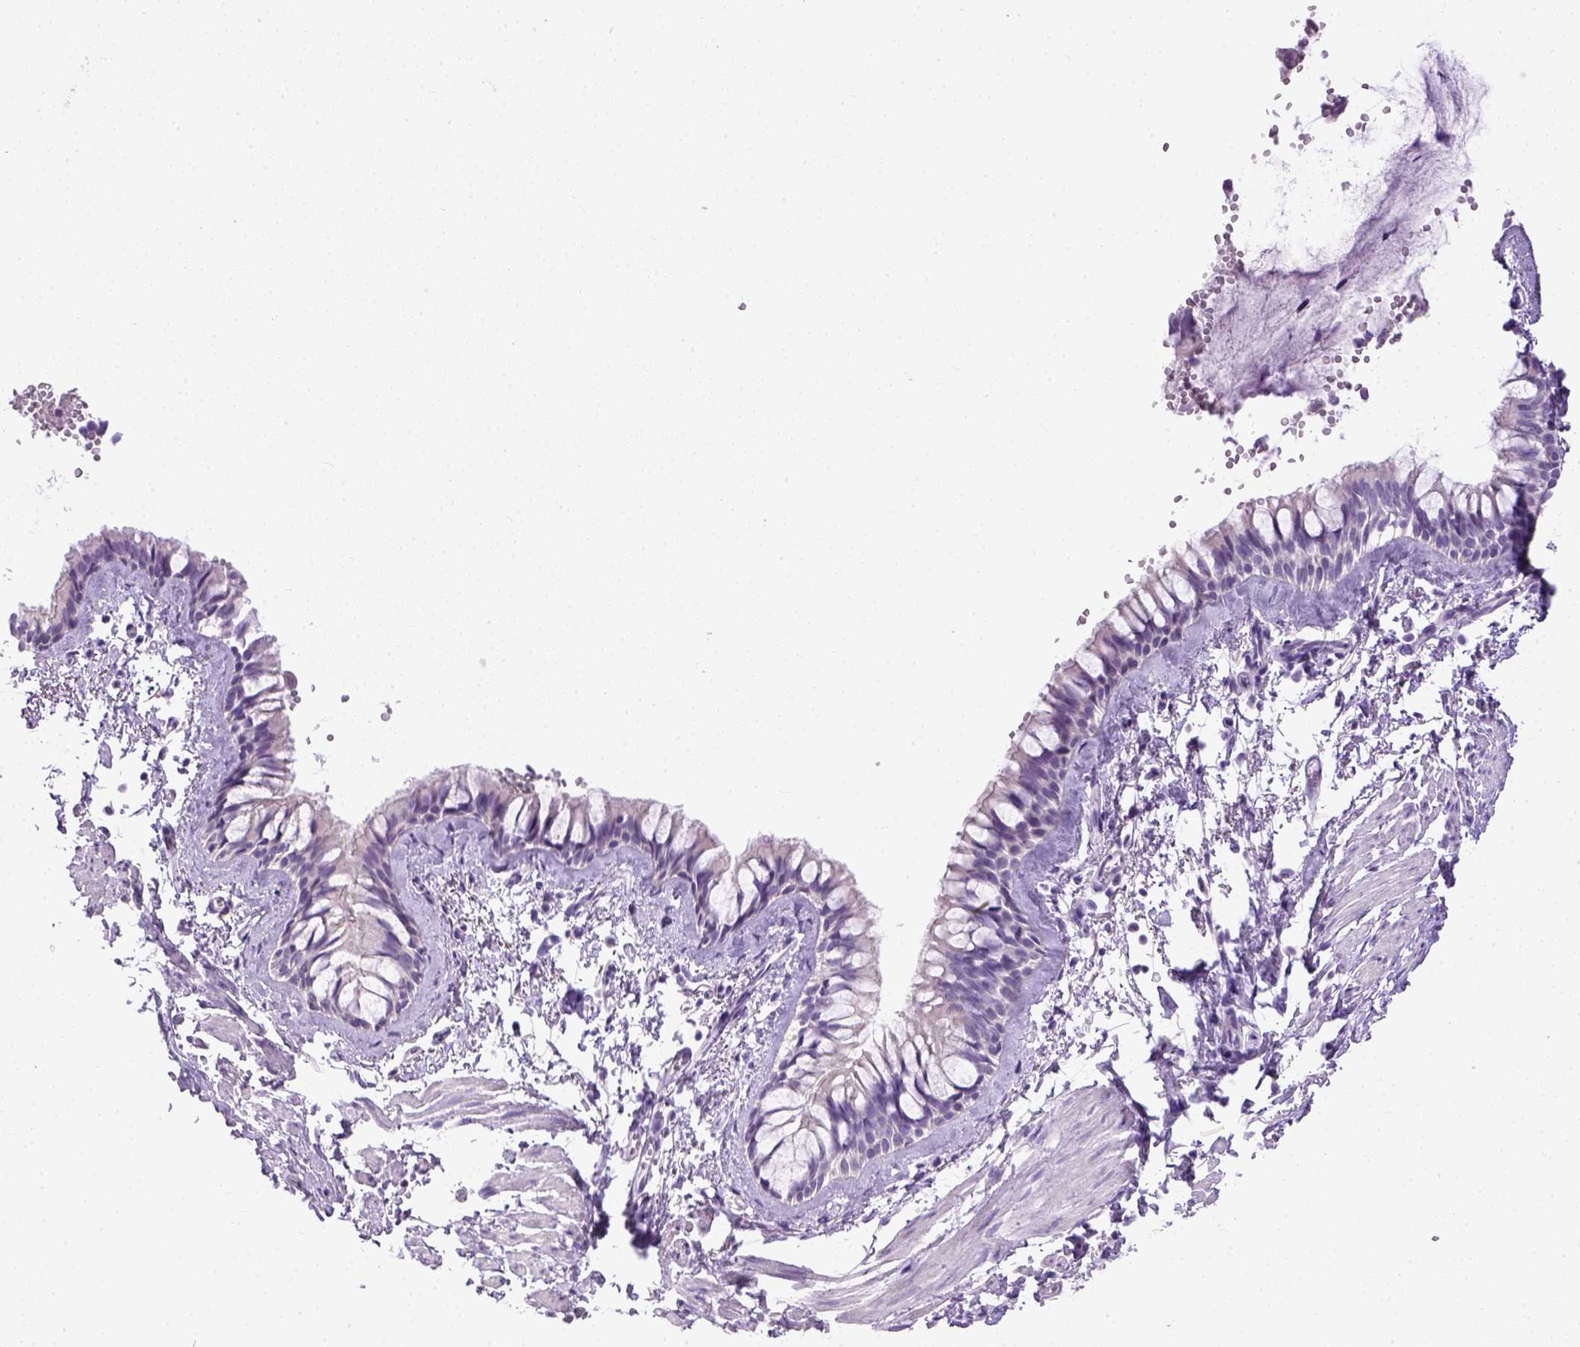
{"staining": {"intensity": "negative", "quantity": "none", "location": "none"}, "tissue": "bronchus", "cell_type": "Respiratory epithelial cells", "image_type": "normal", "snomed": [{"axis": "morphology", "description": "Normal tissue, NOS"}, {"axis": "topography", "description": "Bronchus"}], "caption": "Human bronchus stained for a protein using immunohistochemistry (IHC) reveals no staining in respiratory epithelial cells.", "gene": "CYP24A1", "patient": {"sex": "female", "age": 59}}